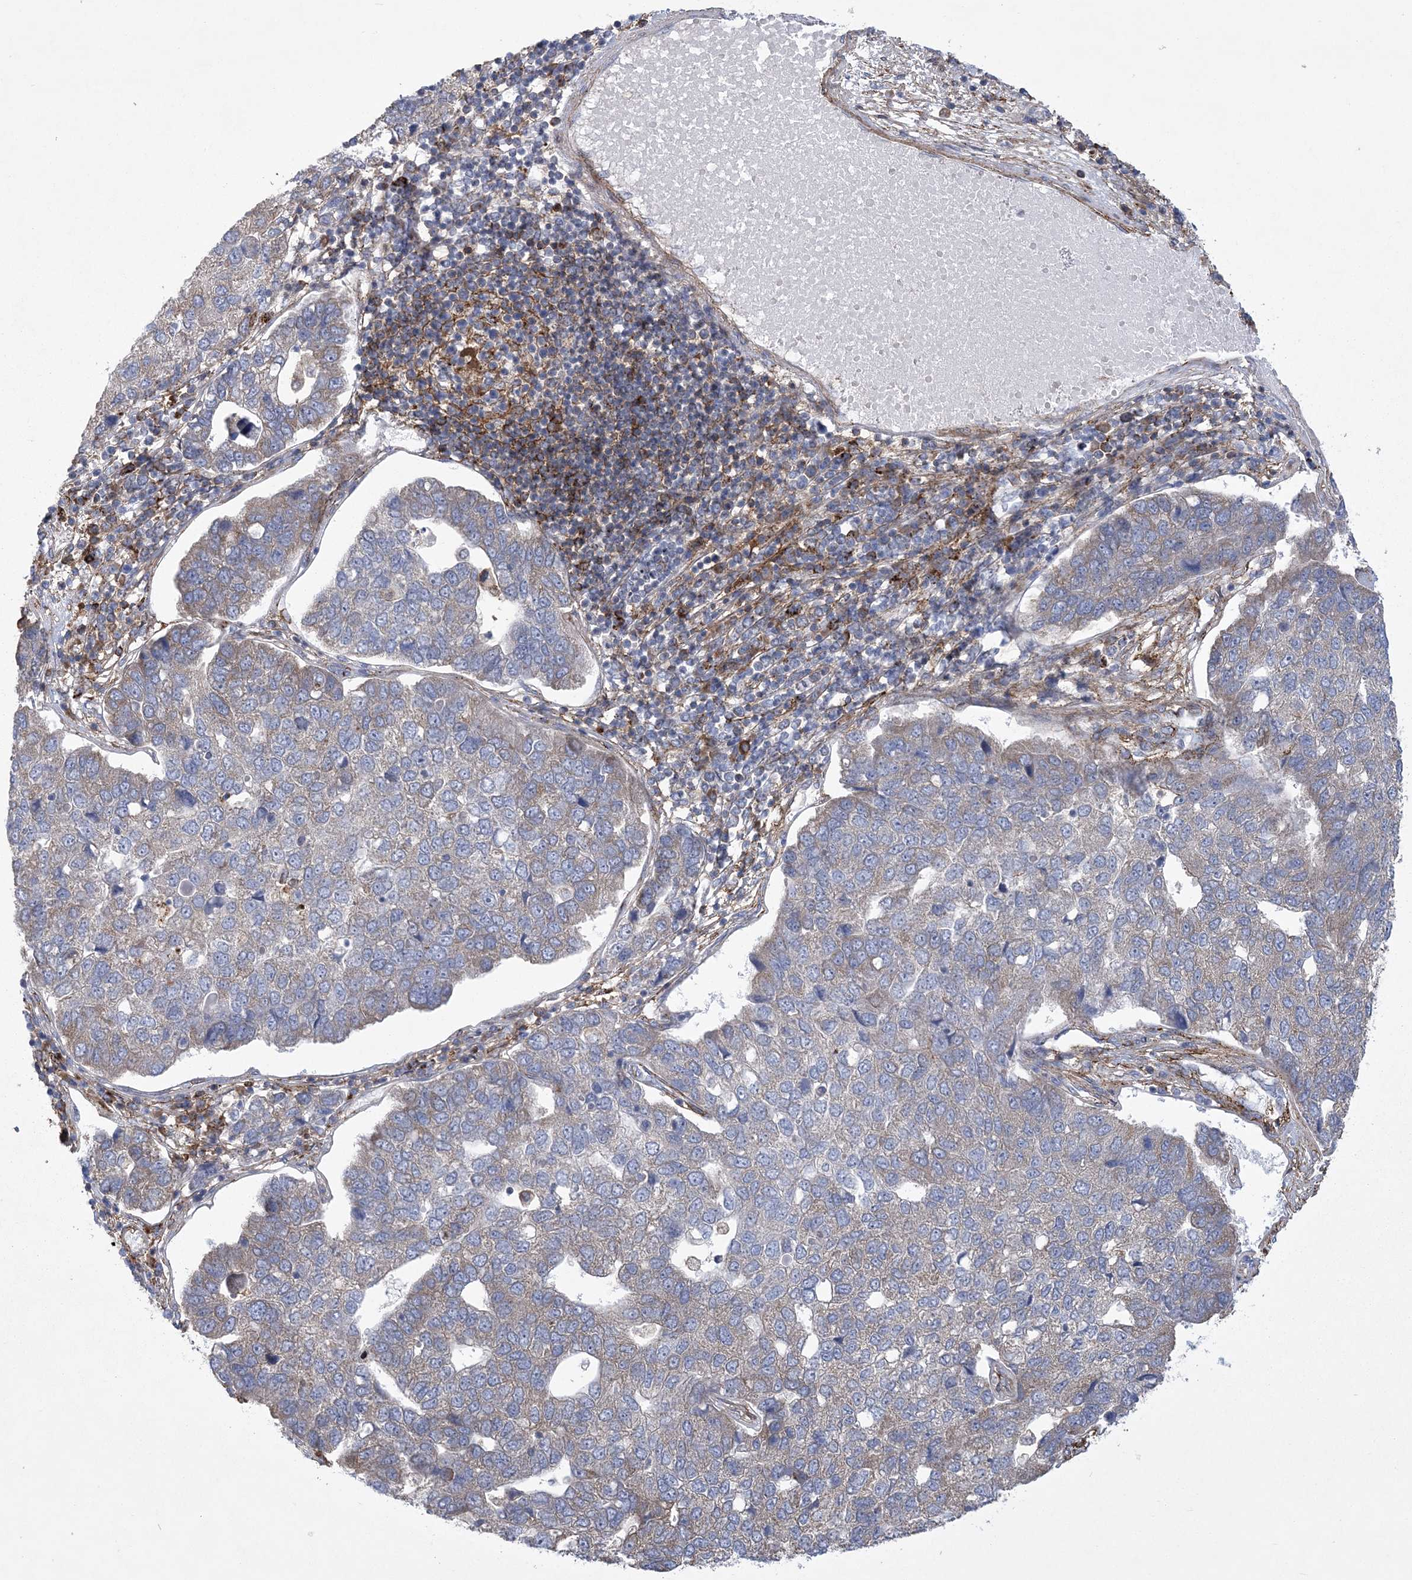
{"staining": {"intensity": "weak", "quantity": "25%-75%", "location": "cytoplasmic/membranous"}, "tissue": "pancreatic cancer", "cell_type": "Tumor cells", "image_type": "cancer", "snomed": [{"axis": "morphology", "description": "Adenocarcinoma, NOS"}, {"axis": "topography", "description": "Pancreas"}], "caption": "Weak cytoplasmic/membranous protein expression is present in approximately 25%-75% of tumor cells in pancreatic cancer. The staining was performed using DAB to visualize the protein expression in brown, while the nuclei were stained in blue with hematoxylin (Magnification: 20x).", "gene": "ARSJ", "patient": {"sex": "female", "age": 61}}